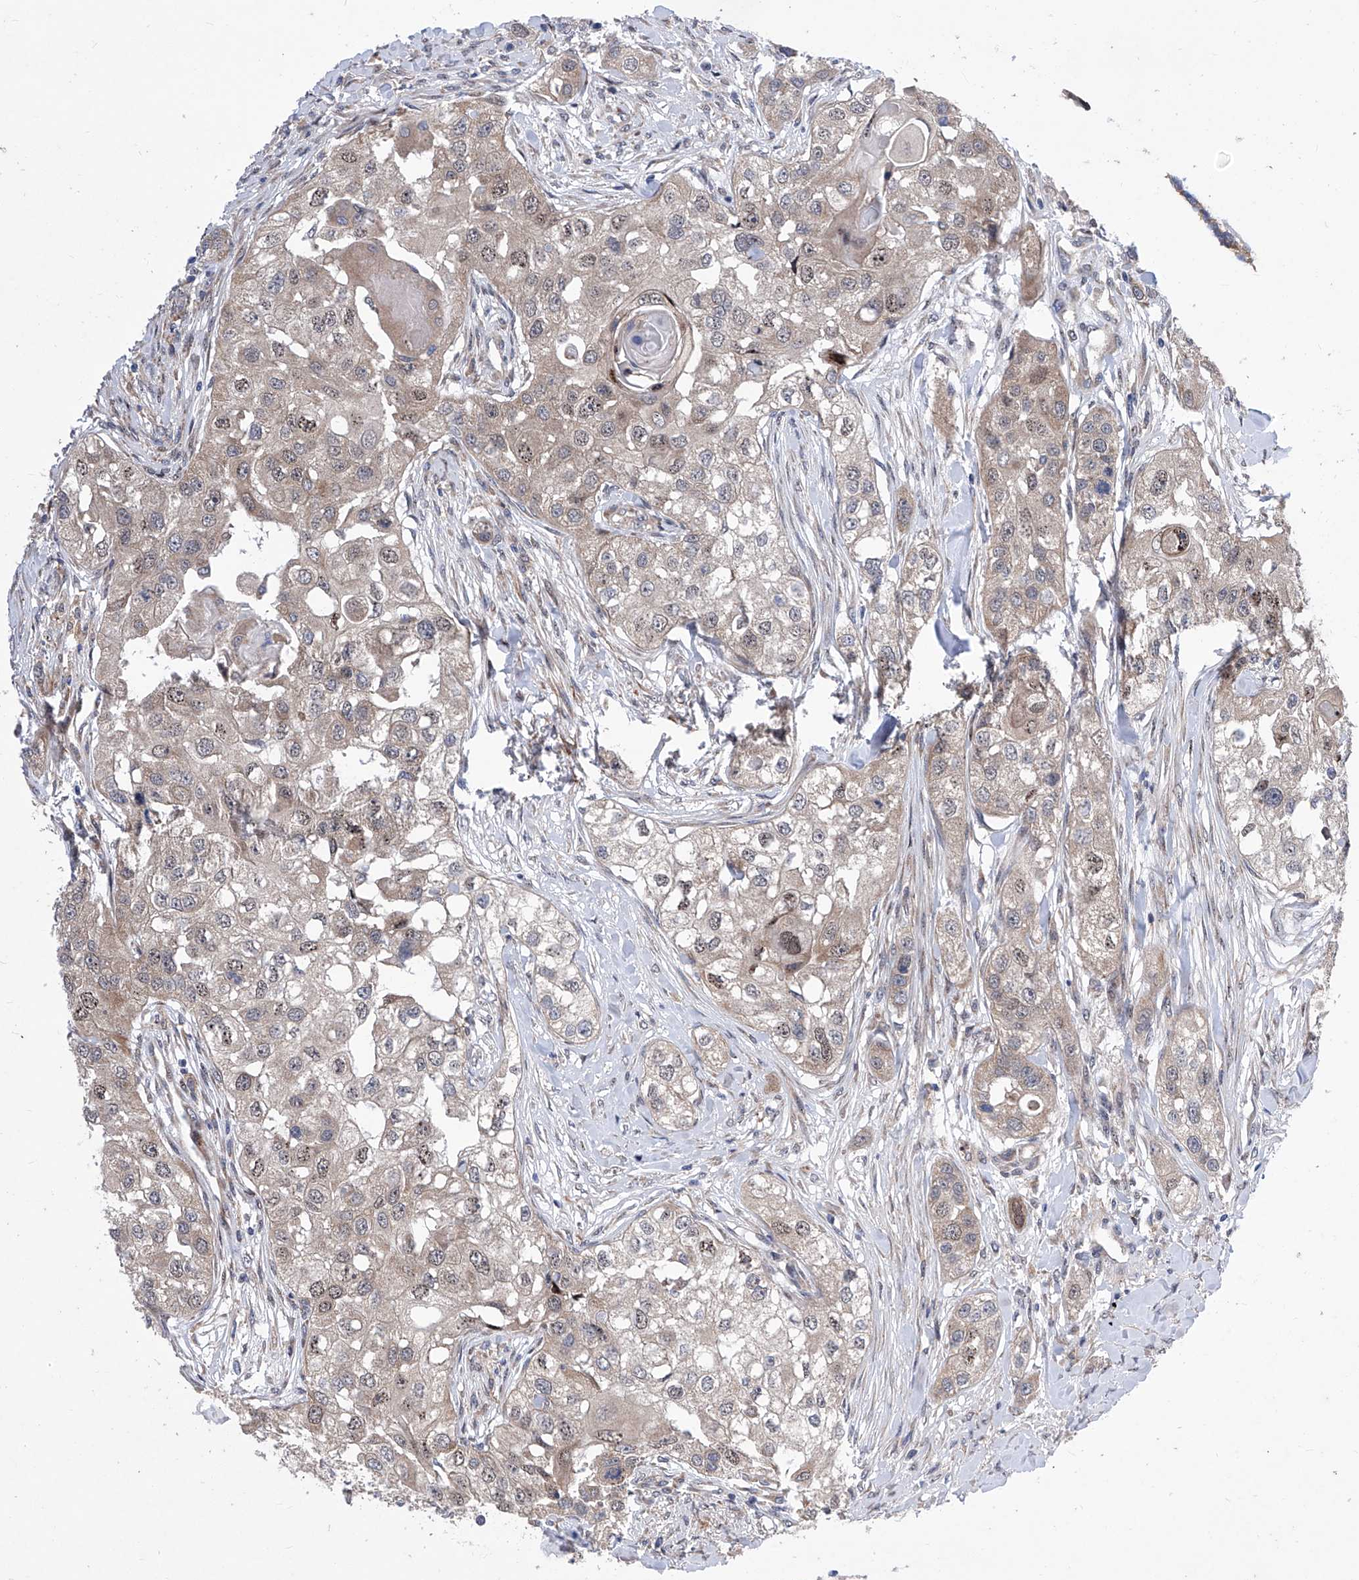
{"staining": {"intensity": "weak", "quantity": ">75%", "location": "cytoplasmic/membranous,nuclear"}, "tissue": "head and neck cancer", "cell_type": "Tumor cells", "image_type": "cancer", "snomed": [{"axis": "morphology", "description": "Normal tissue, NOS"}, {"axis": "morphology", "description": "Squamous cell carcinoma, NOS"}, {"axis": "topography", "description": "Skeletal muscle"}, {"axis": "topography", "description": "Head-Neck"}], "caption": "Head and neck cancer (squamous cell carcinoma) stained with a brown dye exhibits weak cytoplasmic/membranous and nuclear positive staining in about >75% of tumor cells.", "gene": "KTI12", "patient": {"sex": "male", "age": 51}}